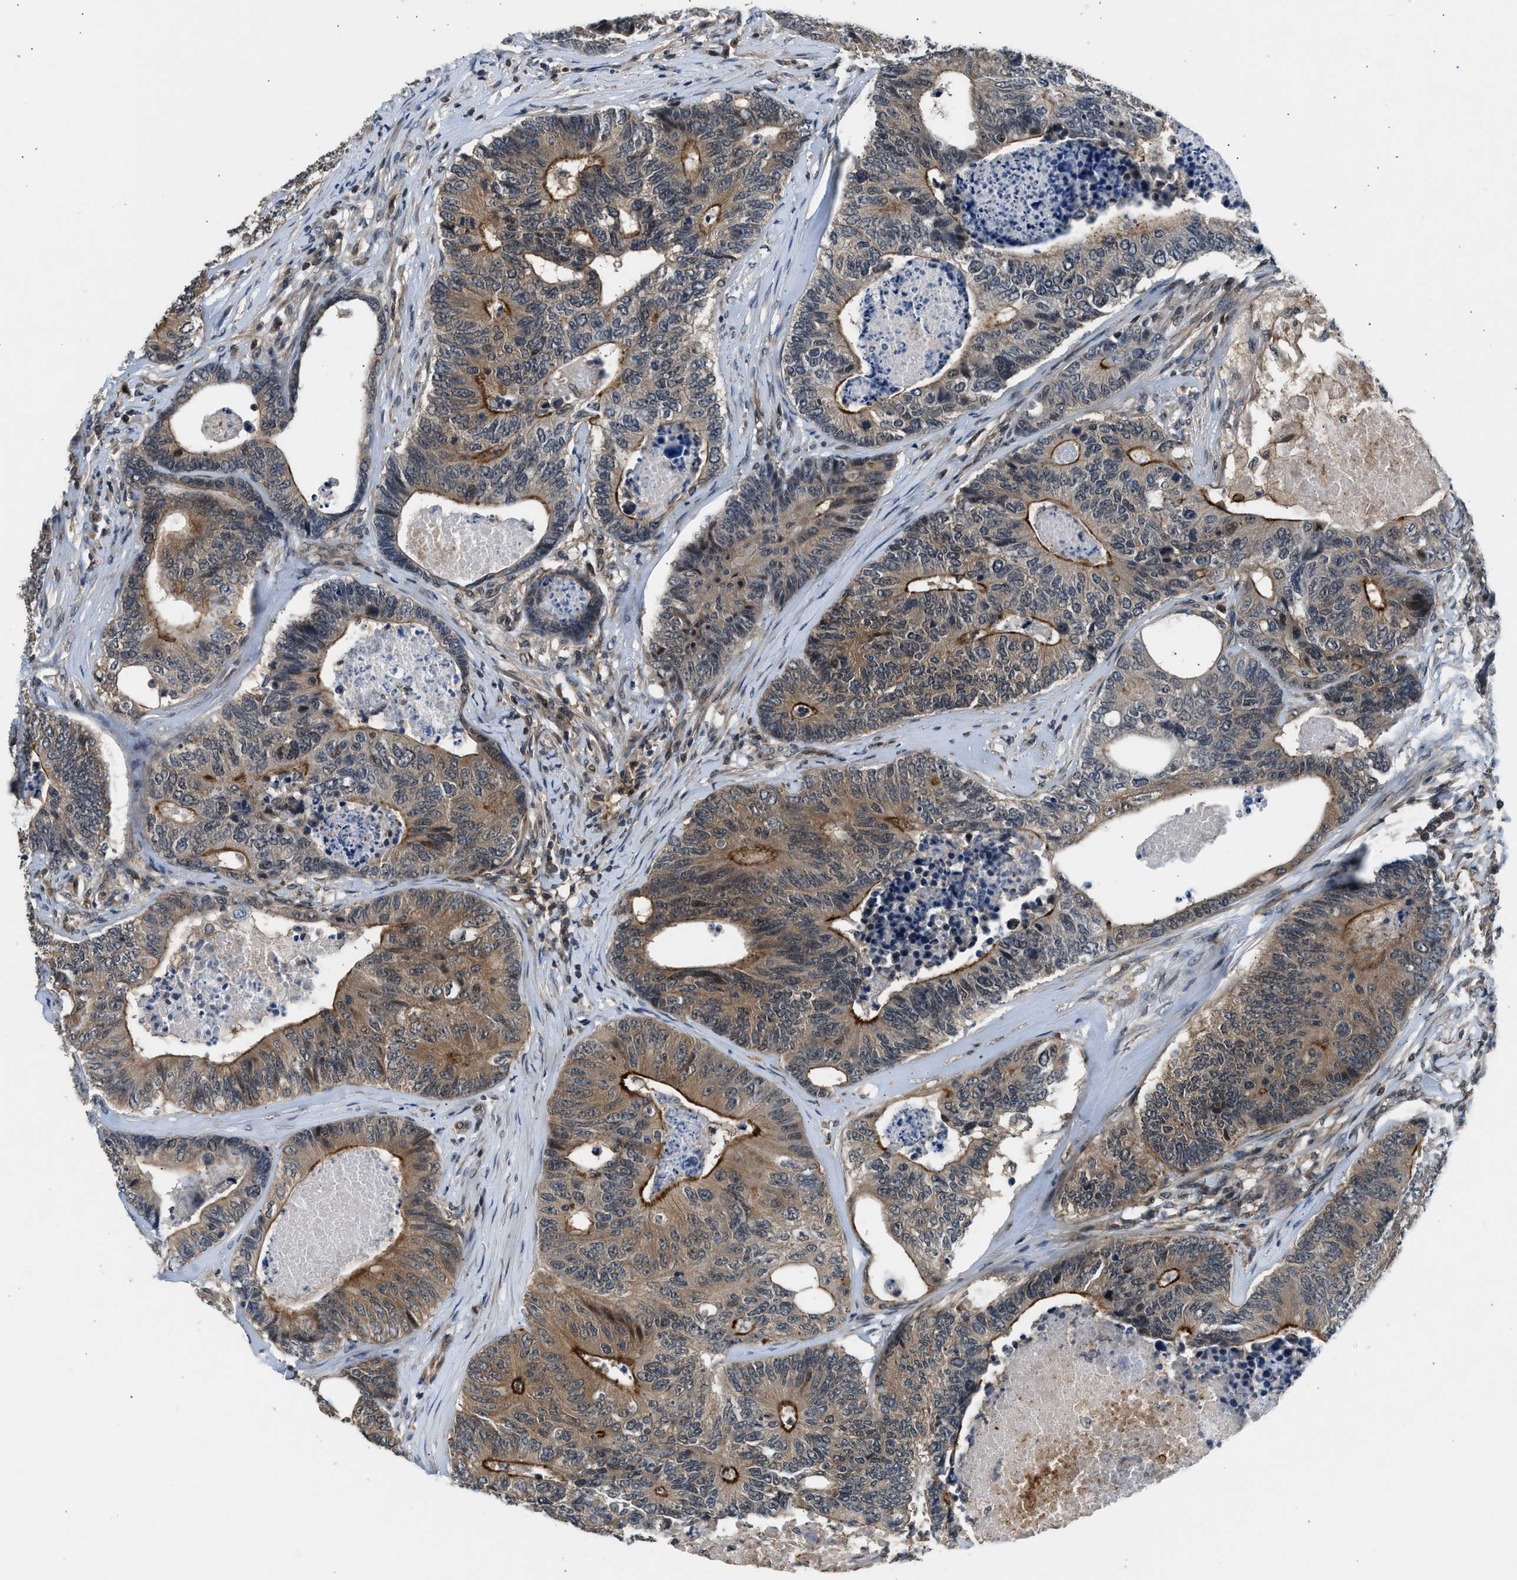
{"staining": {"intensity": "moderate", "quantity": ">75%", "location": "cytoplasmic/membranous"}, "tissue": "colorectal cancer", "cell_type": "Tumor cells", "image_type": "cancer", "snomed": [{"axis": "morphology", "description": "Adenocarcinoma, NOS"}, {"axis": "topography", "description": "Colon"}], "caption": "A micrograph of human colorectal cancer stained for a protein shows moderate cytoplasmic/membranous brown staining in tumor cells.", "gene": "MTMR1", "patient": {"sex": "female", "age": 67}}